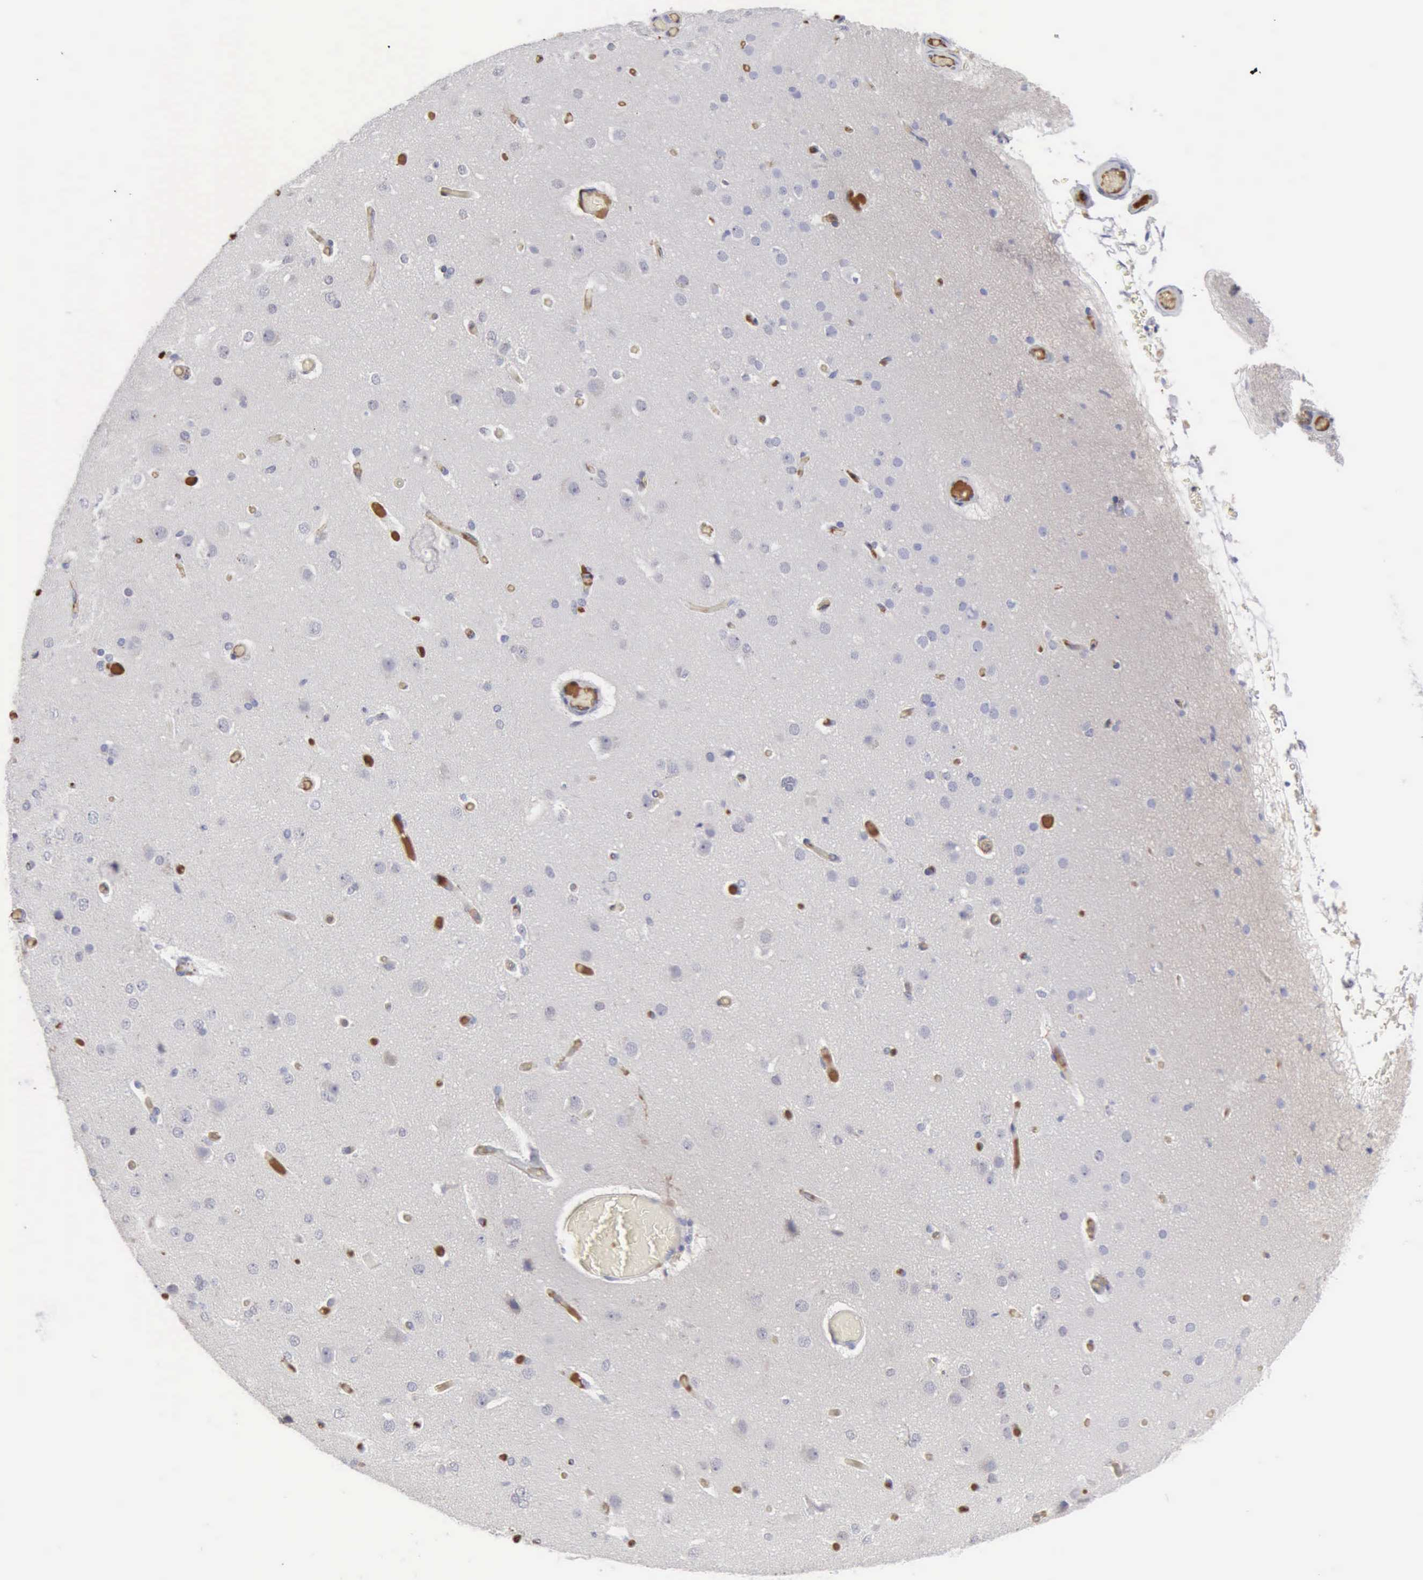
{"staining": {"intensity": "moderate", "quantity": "25%-75%", "location": "cytoplasmic/membranous"}, "tissue": "cerebral cortex", "cell_type": "Endothelial cells", "image_type": "normal", "snomed": [{"axis": "morphology", "description": "Normal tissue, NOS"}, {"axis": "morphology", "description": "Glioma, malignant, High grade"}, {"axis": "topography", "description": "Cerebral cortex"}], "caption": "IHC photomicrograph of normal cerebral cortex: human cerebral cortex stained using immunohistochemistry (IHC) reveals medium levels of moderate protein expression localized specifically in the cytoplasmic/membranous of endothelial cells, appearing as a cytoplasmic/membranous brown color.", "gene": "SERPINA1", "patient": {"sex": "male", "age": 77}}